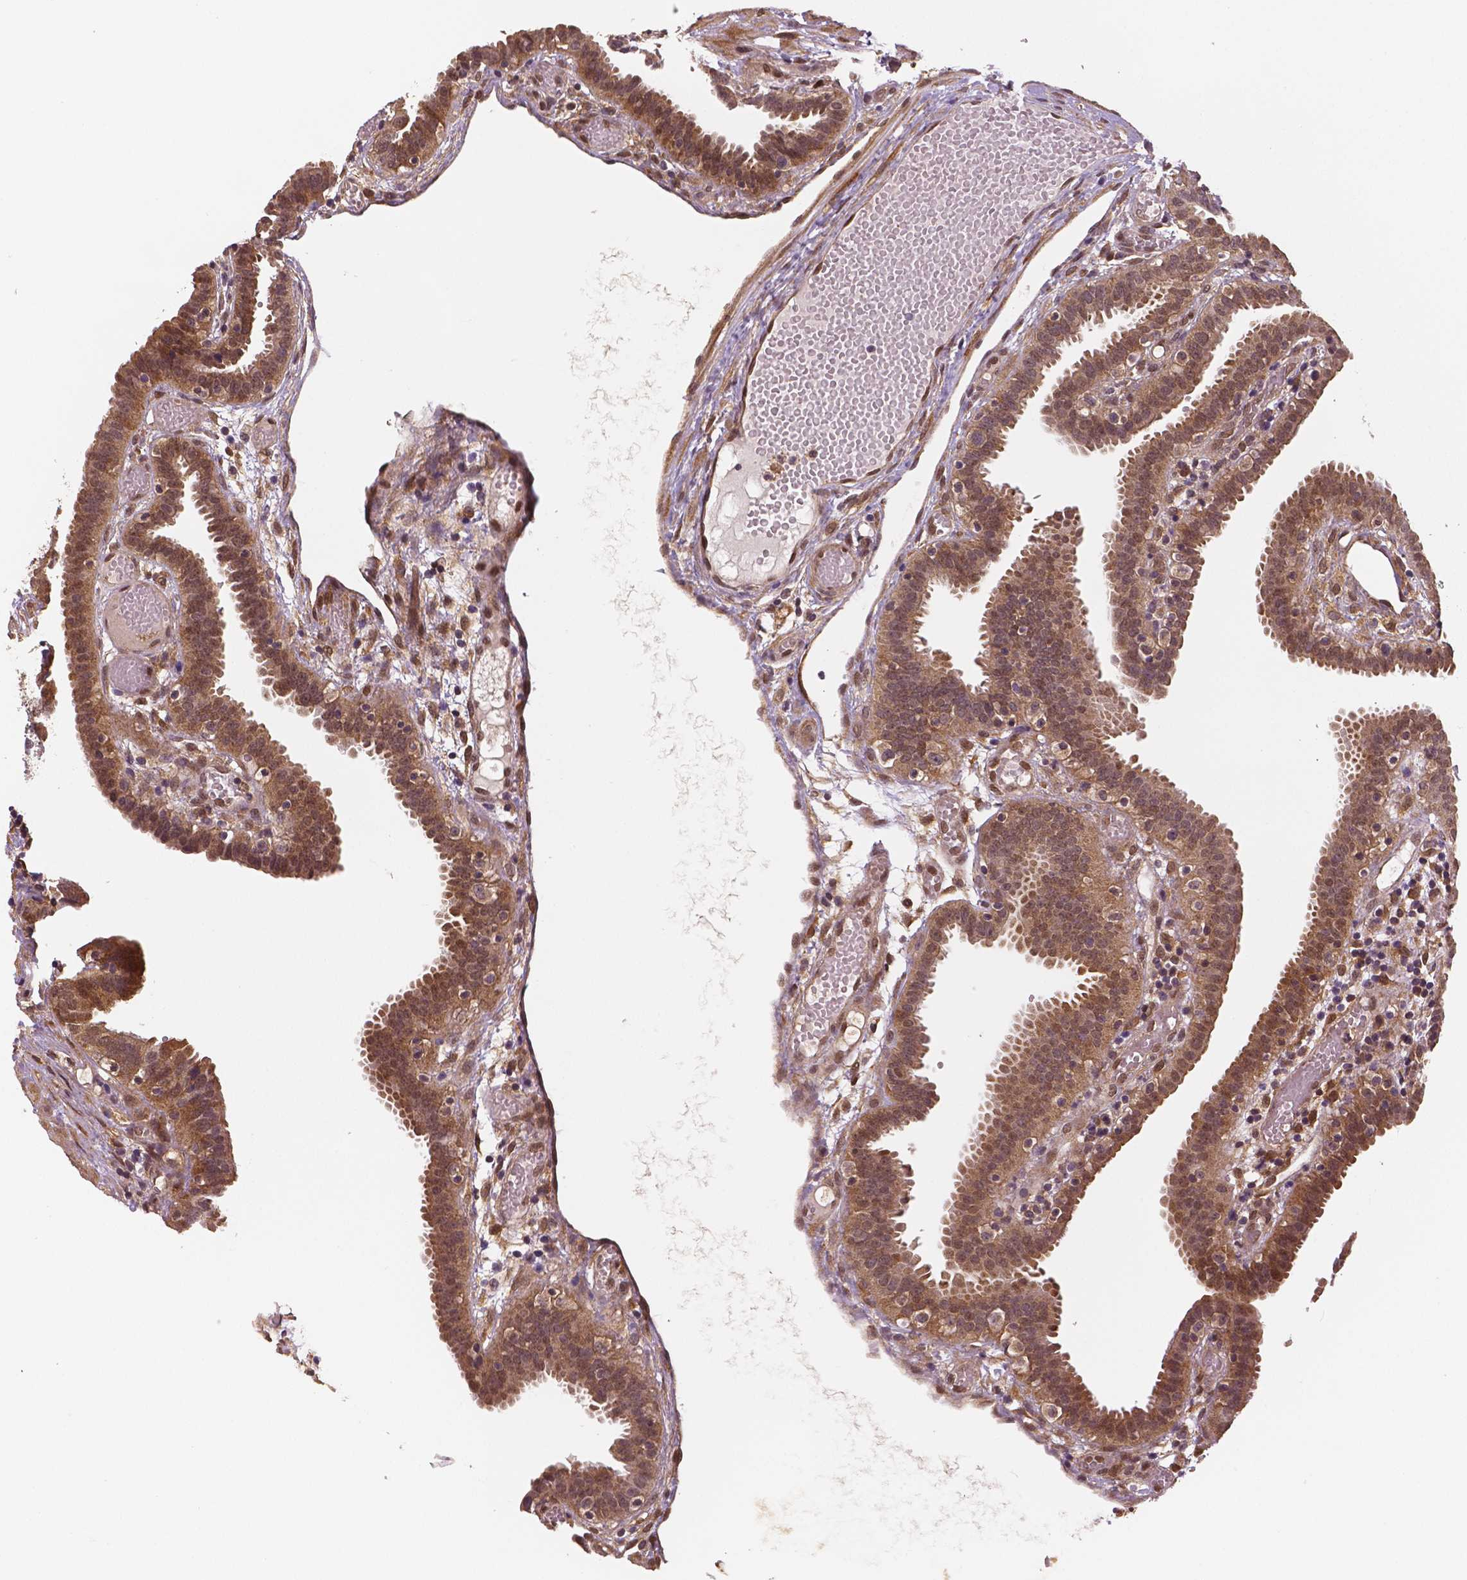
{"staining": {"intensity": "moderate", "quantity": ">75%", "location": "cytoplasmic/membranous"}, "tissue": "fallopian tube", "cell_type": "Glandular cells", "image_type": "normal", "snomed": [{"axis": "morphology", "description": "Normal tissue, NOS"}, {"axis": "topography", "description": "Fallopian tube"}], "caption": "Immunohistochemical staining of benign fallopian tube demonstrates >75% levels of moderate cytoplasmic/membranous protein expression in approximately >75% of glandular cells.", "gene": "STAT3", "patient": {"sex": "female", "age": 37}}